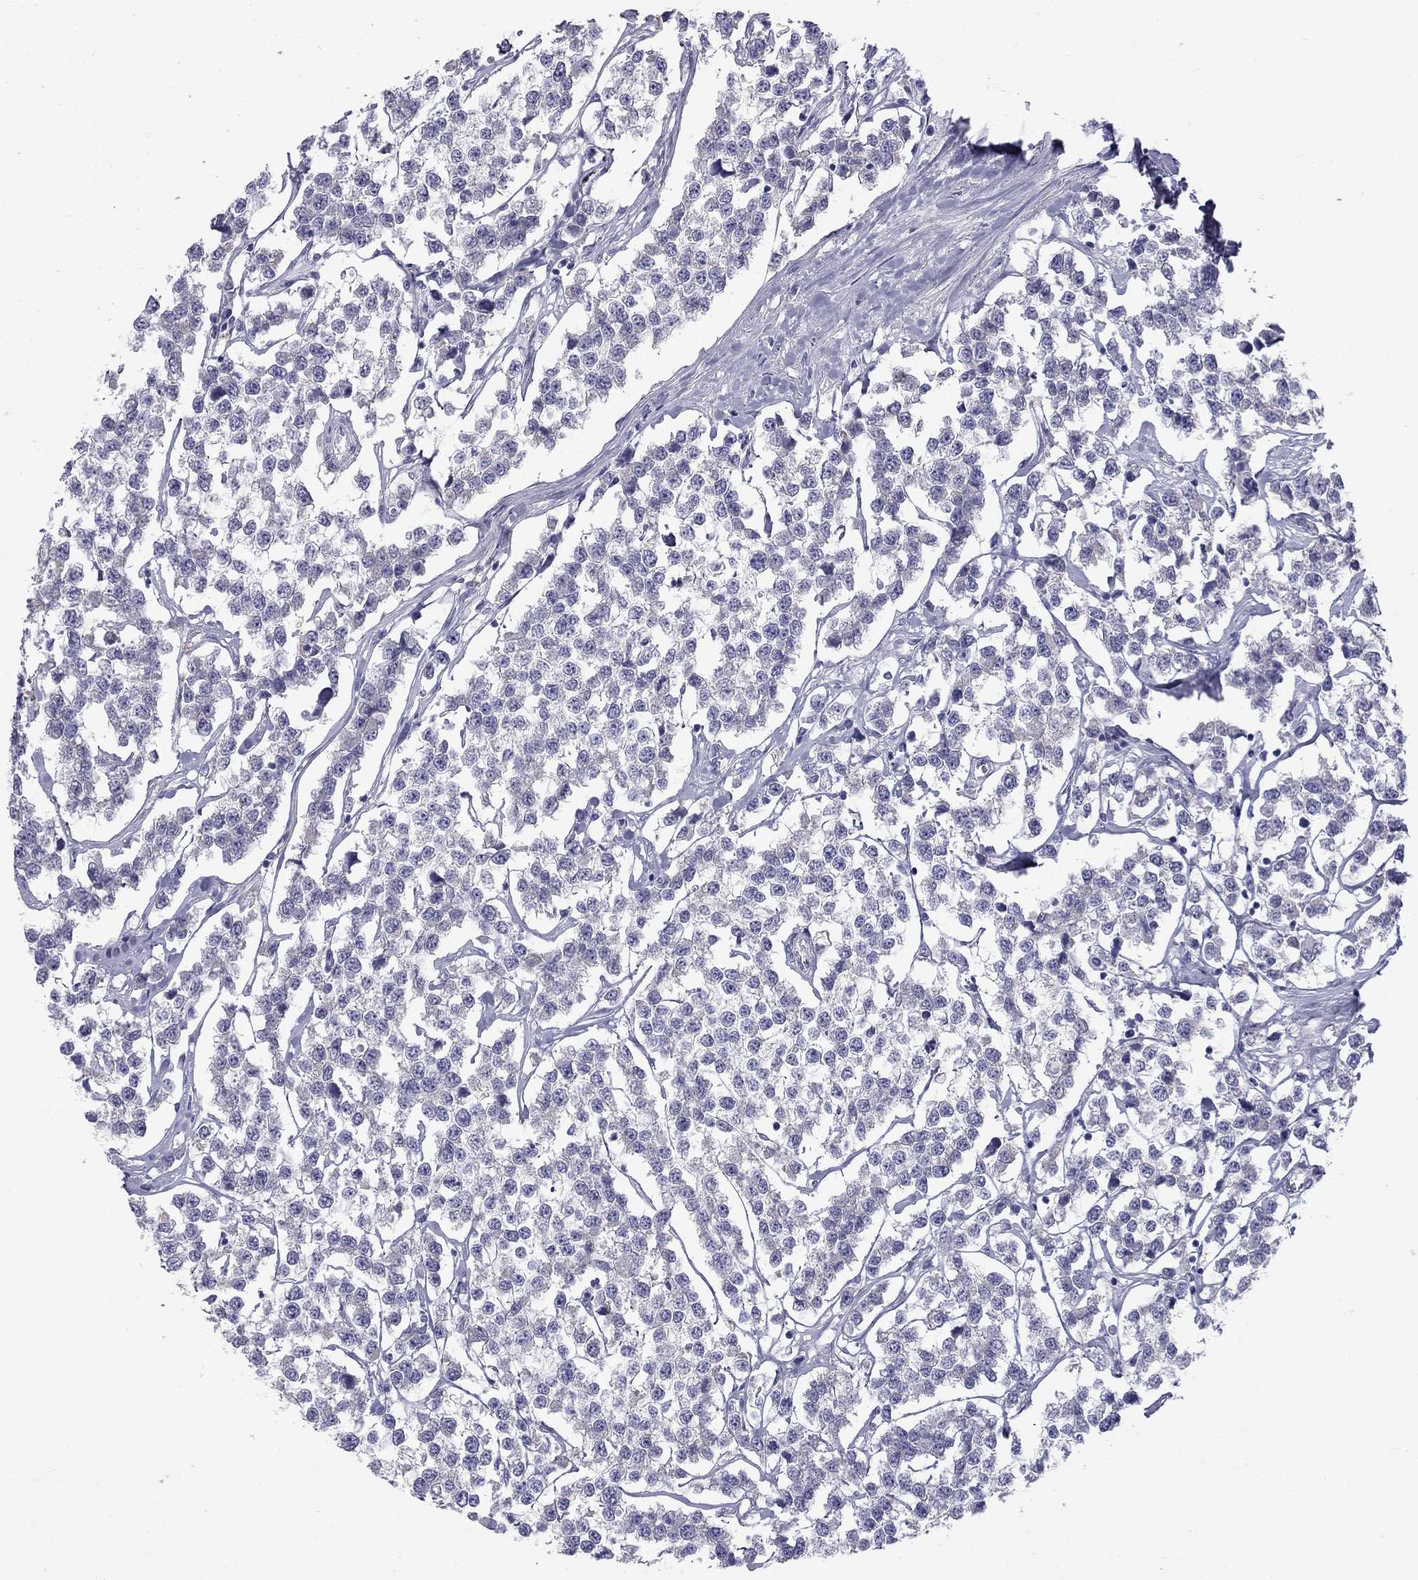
{"staining": {"intensity": "negative", "quantity": "none", "location": "none"}, "tissue": "testis cancer", "cell_type": "Tumor cells", "image_type": "cancer", "snomed": [{"axis": "morphology", "description": "Seminoma, NOS"}, {"axis": "topography", "description": "Testis"}], "caption": "This photomicrograph is of seminoma (testis) stained with immunohistochemistry (IHC) to label a protein in brown with the nuclei are counter-stained blue. There is no positivity in tumor cells. (Immunohistochemistry (ihc), brightfield microscopy, high magnification).", "gene": "CLPSL2", "patient": {"sex": "male", "age": 59}}